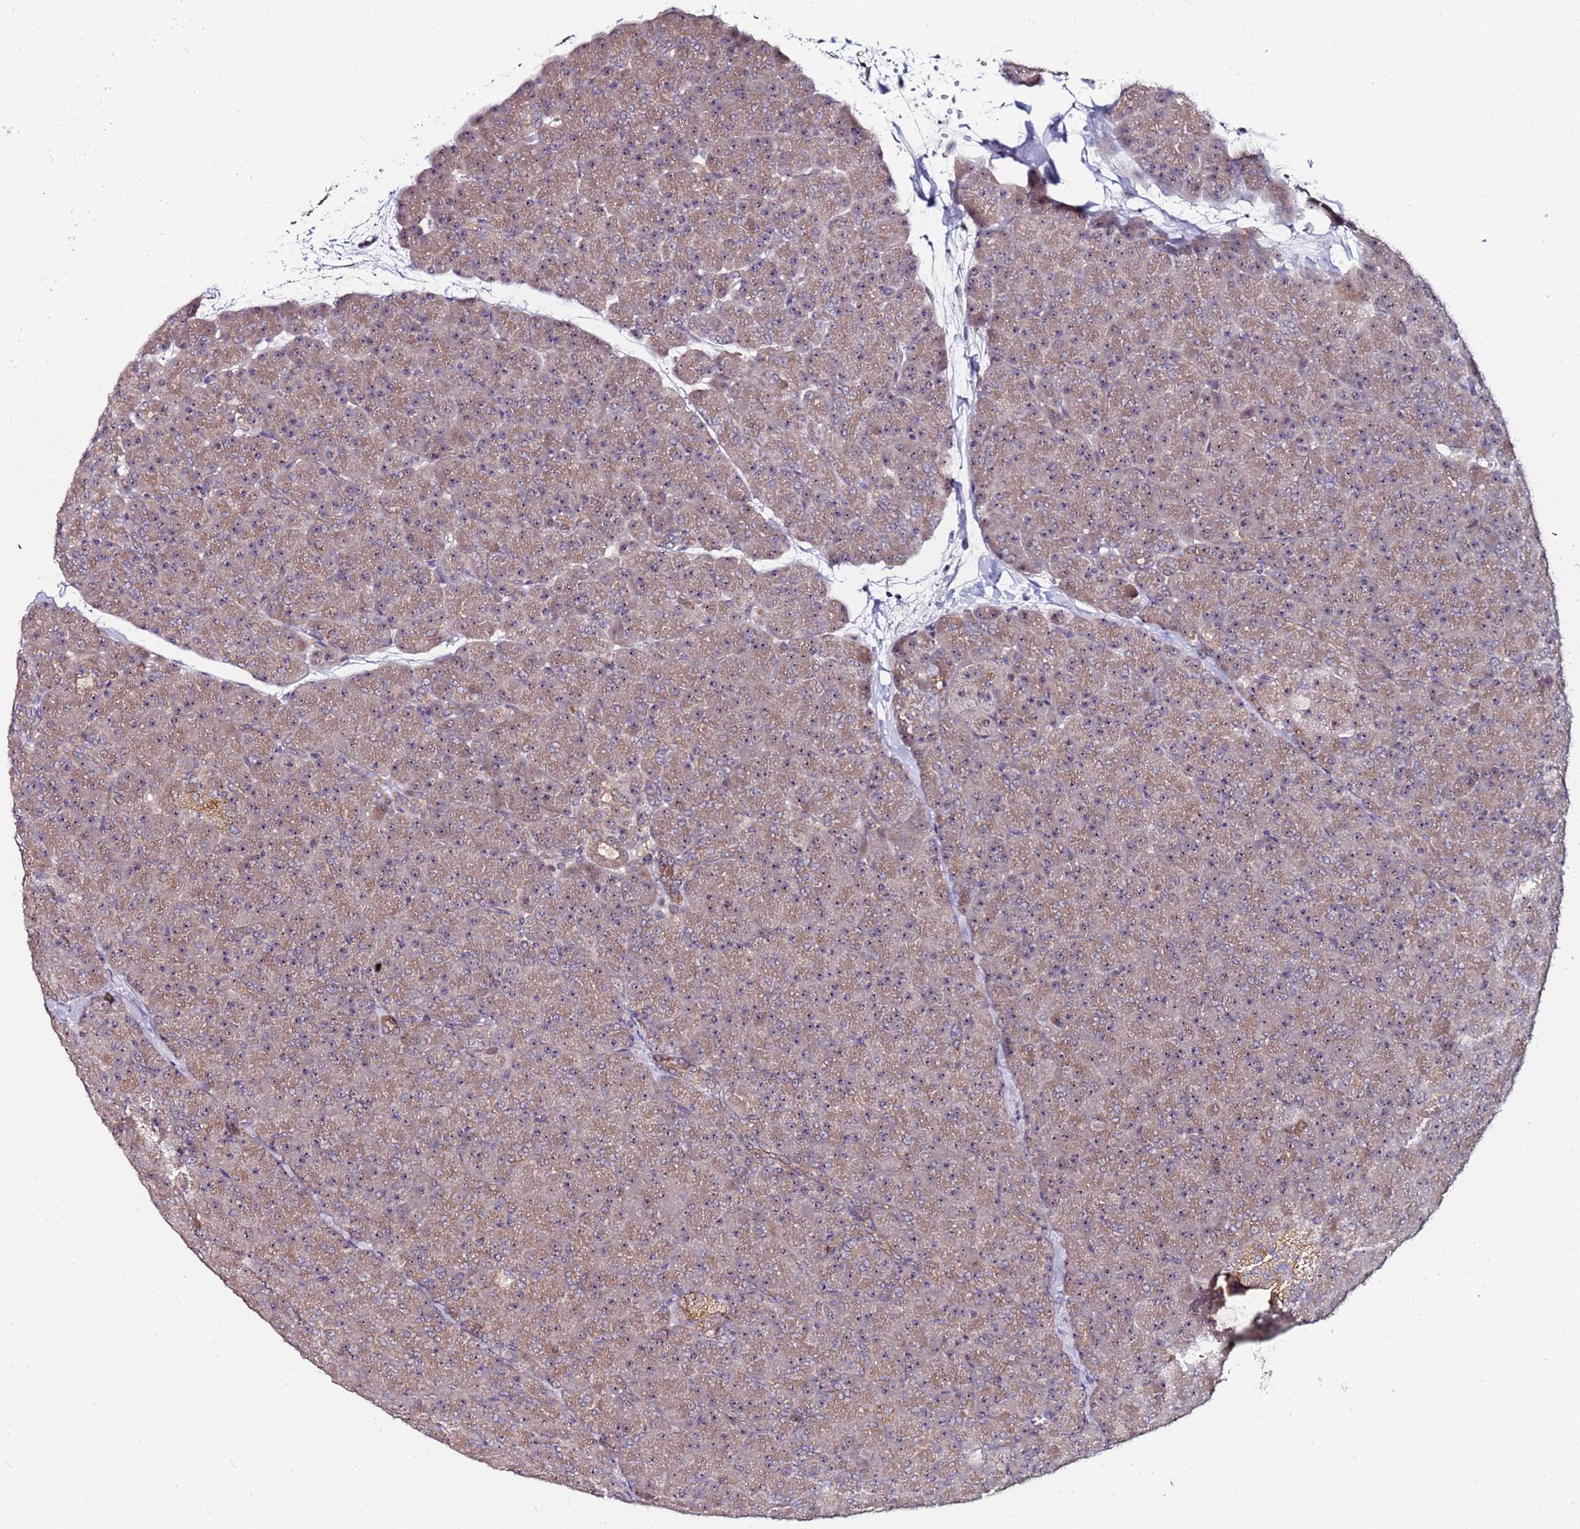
{"staining": {"intensity": "moderate", "quantity": ">75%", "location": "cytoplasmic/membranous,nuclear"}, "tissue": "pancreas", "cell_type": "Exocrine glandular cells", "image_type": "normal", "snomed": [{"axis": "morphology", "description": "Normal tissue, NOS"}, {"axis": "topography", "description": "Pancreas"}], "caption": "IHC of normal pancreas exhibits medium levels of moderate cytoplasmic/membranous,nuclear expression in approximately >75% of exocrine glandular cells.", "gene": "KRI1", "patient": {"sex": "male", "age": 36}}